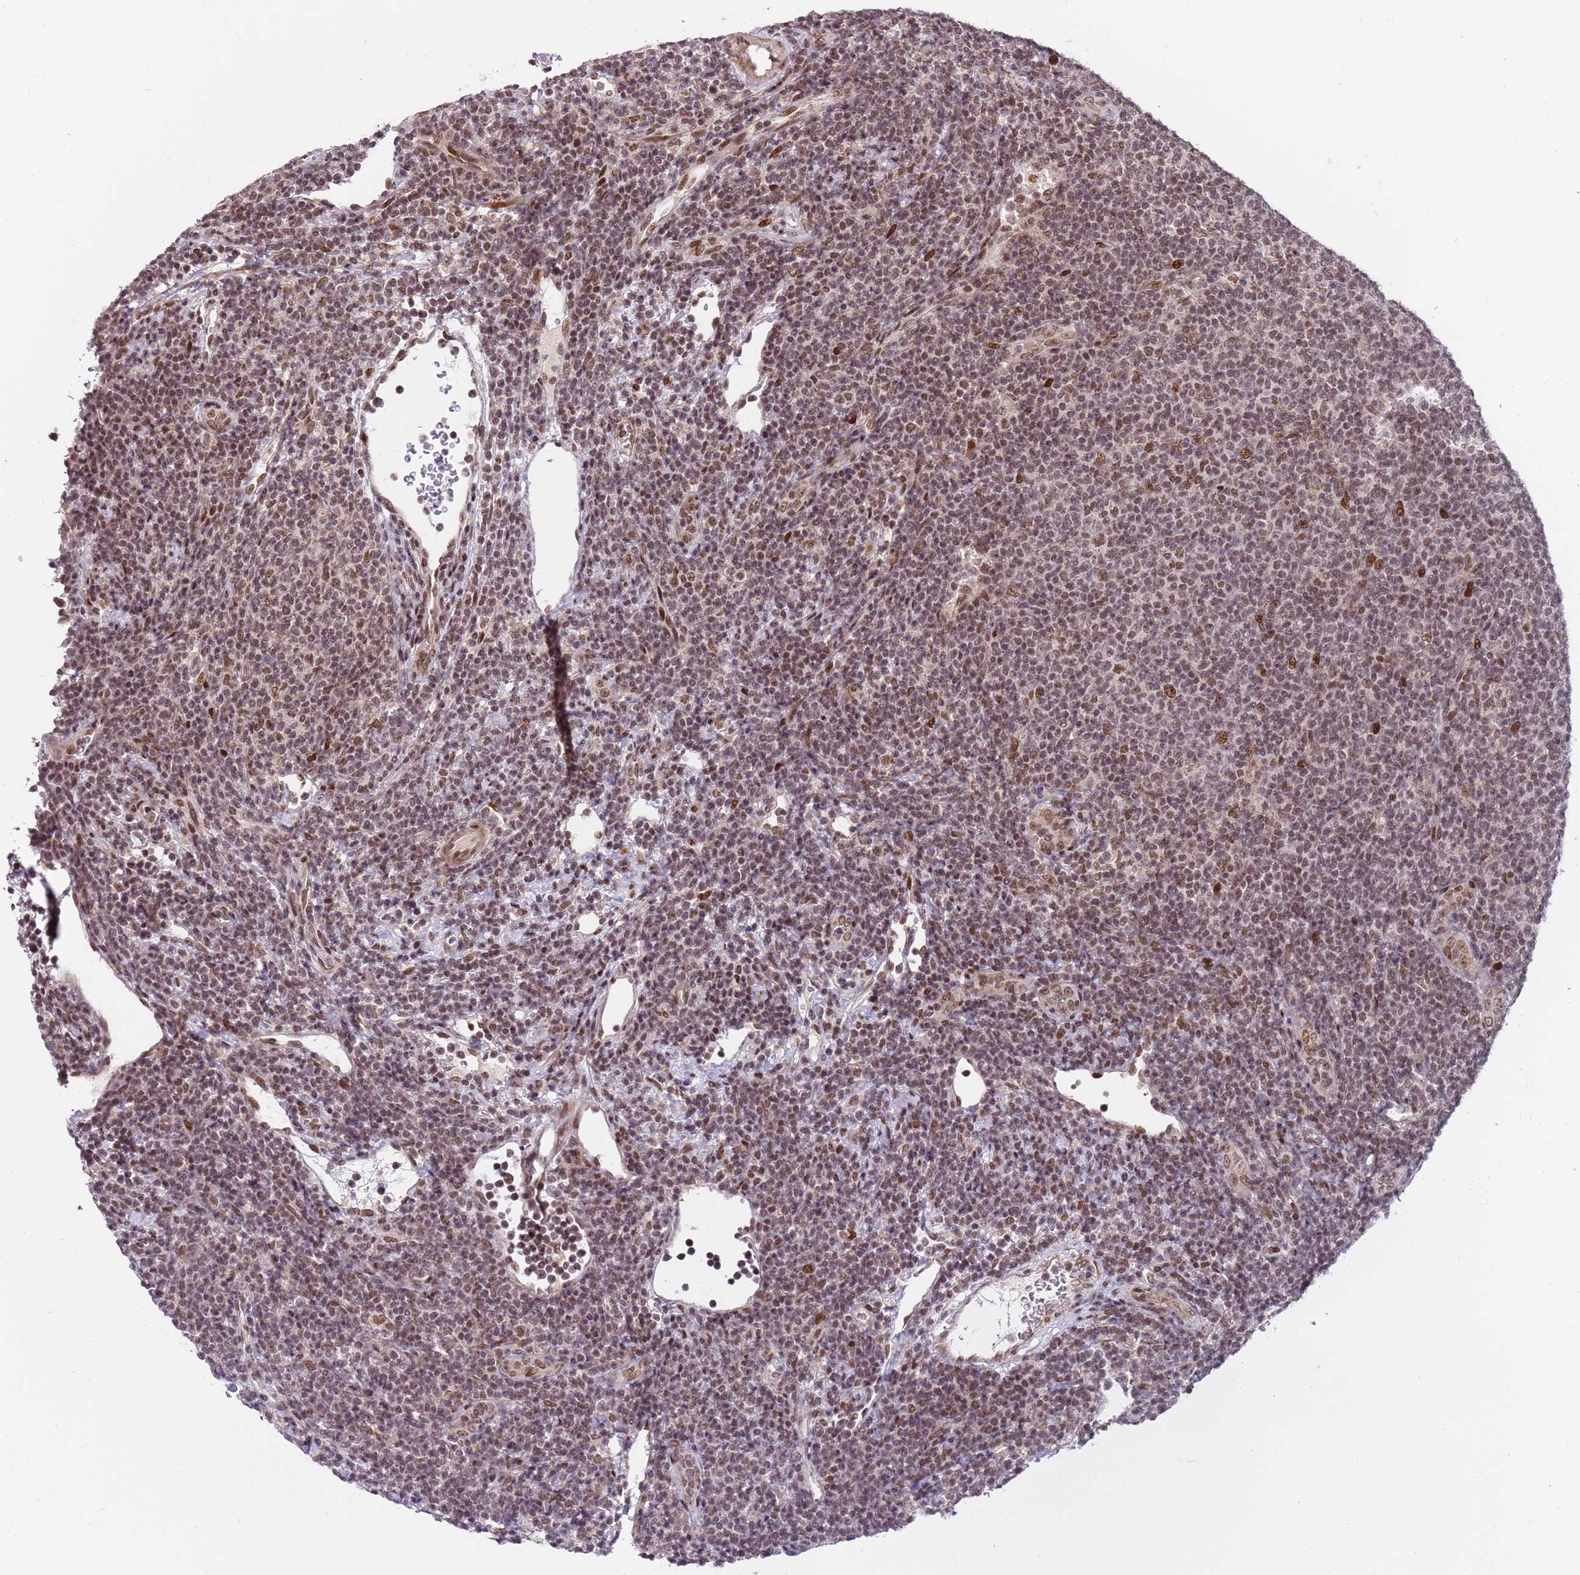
{"staining": {"intensity": "moderate", "quantity": ">75%", "location": "nuclear"}, "tissue": "lymphoma", "cell_type": "Tumor cells", "image_type": "cancer", "snomed": [{"axis": "morphology", "description": "Malignant lymphoma, non-Hodgkin's type, Low grade"}, {"axis": "topography", "description": "Lymph node"}], "caption": "Immunohistochemical staining of human malignant lymphoma, non-Hodgkin's type (low-grade) demonstrates medium levels of moderate nuclear protein positivity in about >75% of tumor cells.", "gene": "PPM1H", "patient": {"sex": "male", "age": 66}}